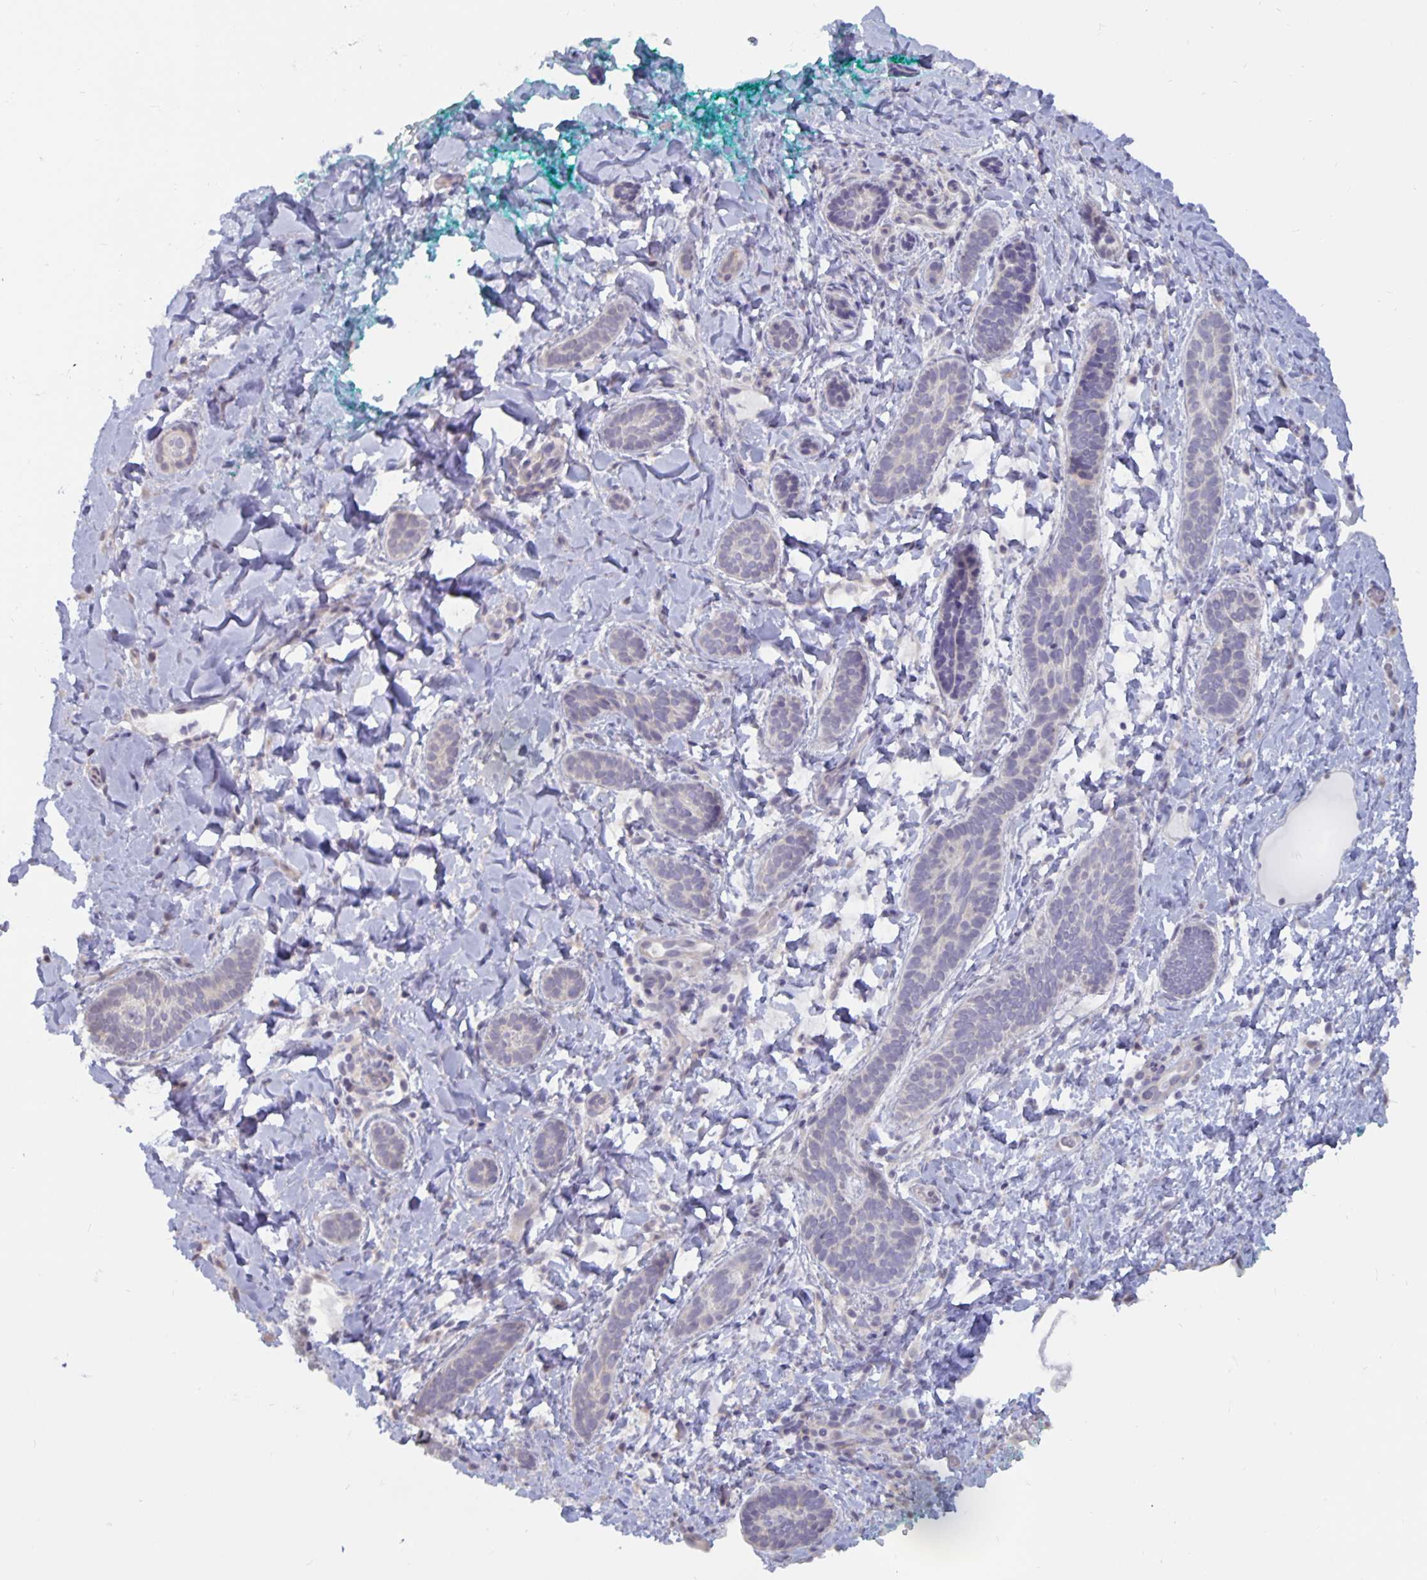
{"staining": {"intensity": "negative", "quantity": "none", "location": "none"}, "tissue": "skin cancer", "cell_type": "Tumor cells", "image_type": "cancer", "snomed": [{"axis": "morphology", "description": "Basal cell carcinoma"}, {"axis": "topography", "description": "Skin"}], "caption": "High magnification brightfield microscopy of skin cancer (basal cell carcinoma) stained with DAB (3,3'-diaminobenzidine) (brown) and counterstained with hematoxylin (blue): tumor cells show no significant staining.", "gene": "PLCB3", "patient": {"sex": "male", "age": 63}}